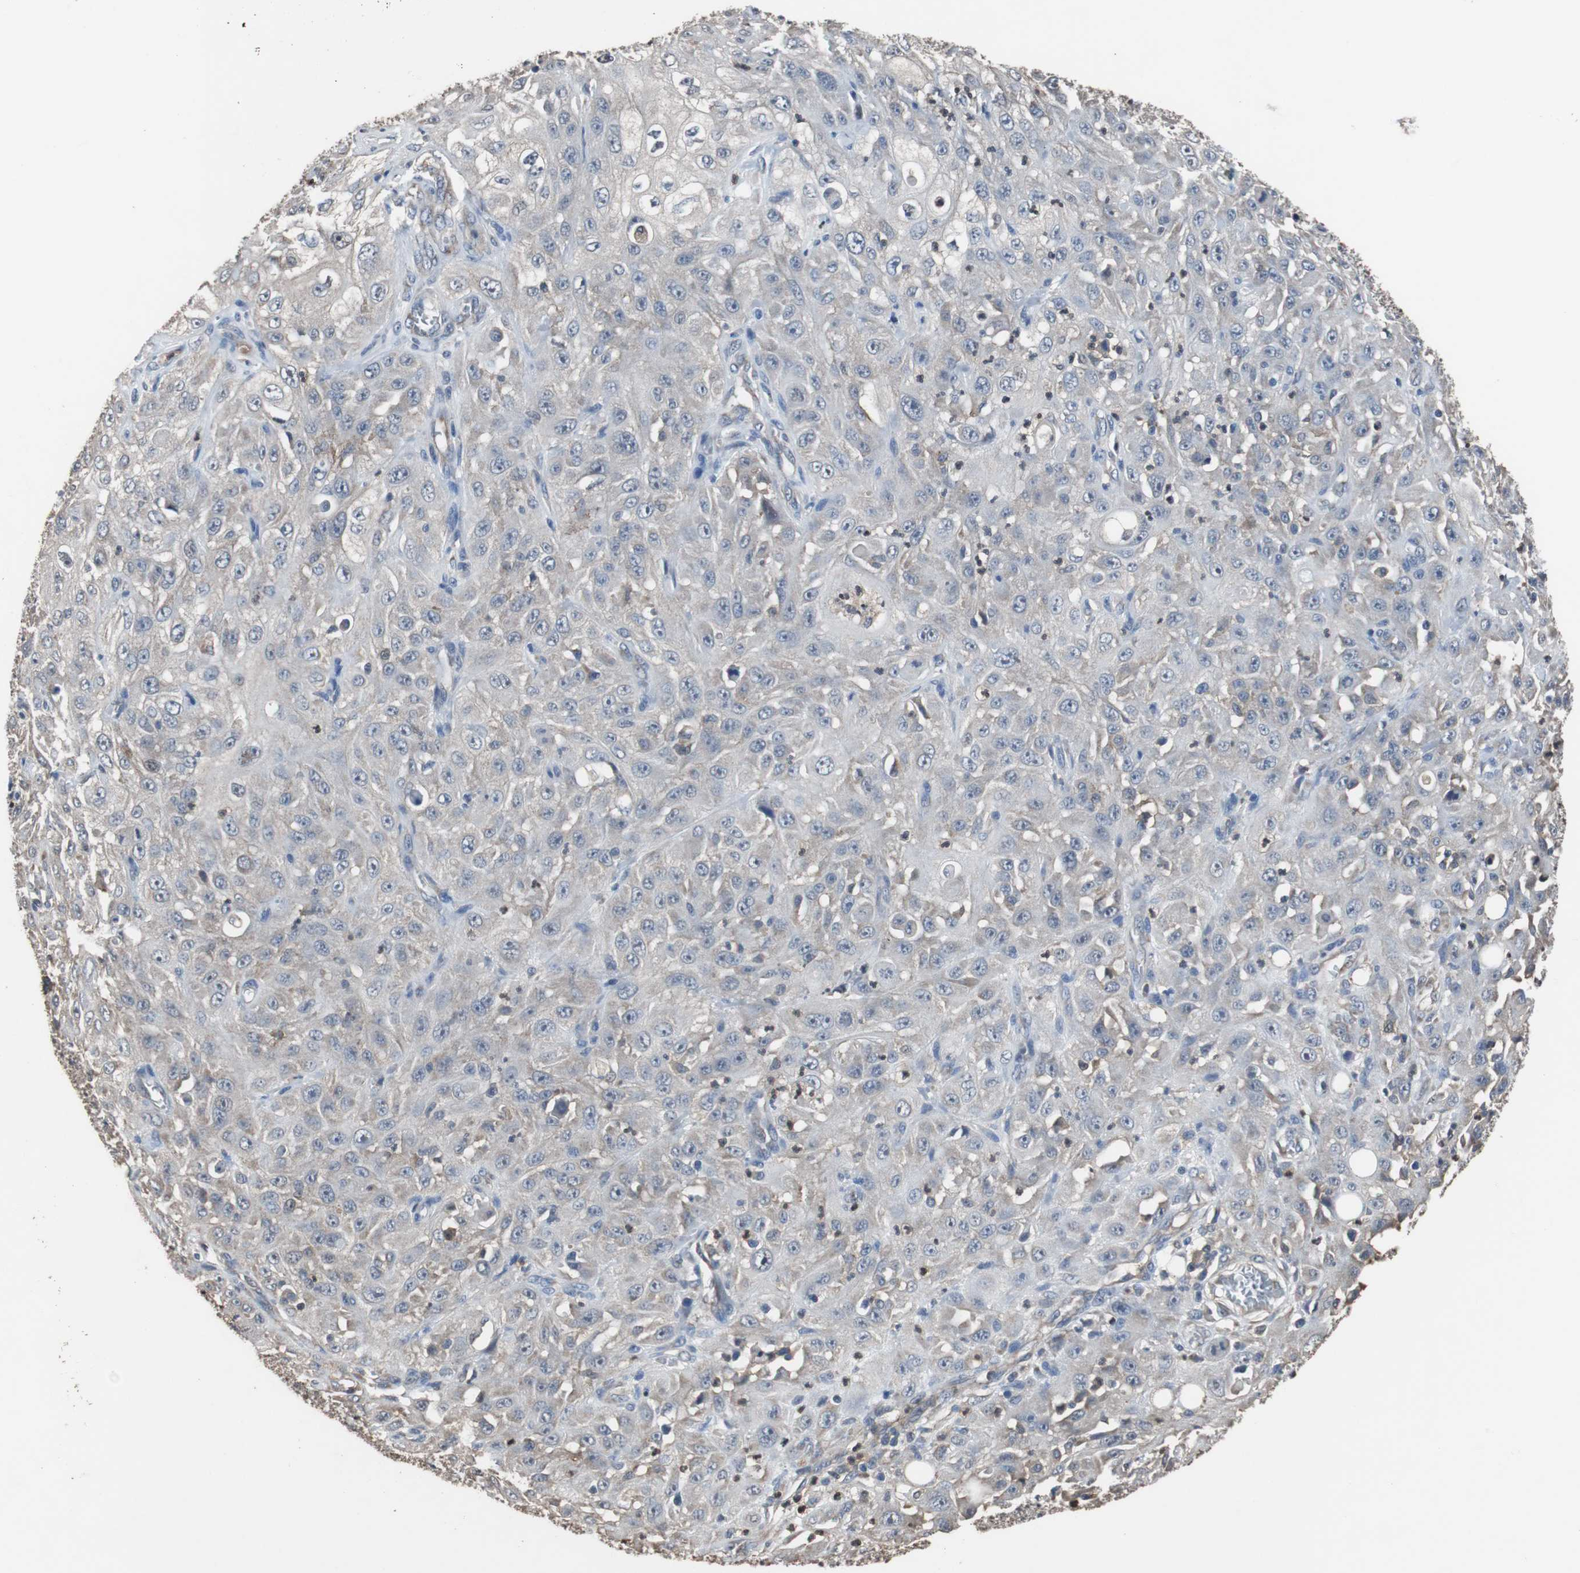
{"staining": {"intensity": "weak", "quantity": "25%-75%", "location": "cytoplasmic/membranous"}, "tissue": "skin cancer", "cell_type": "Tumor cells", "image_type": "cancer", "snomed": [{"axis": "morphology", "description": "Squamous cell carcinoma, NOS"}, {"axis": "morphology", "description": "Squamous cell carcinoma, metastatic, NOS"}, {"axis": "topography", "description": "Skin"}, {"axis": "topography", "description": "Lymph node"}], "caption": "Protein staining of skin cancer tissue shows weak cytoplasmic/membranous positivity in about 25%-75% of tumor cells. The staining was performed using DAB, with brown indicating positive protein expression. Nuclei are stained blue with hematoxylin.", "gene": "SCIMP", "patient": {"sex": "male", "age": 75}}